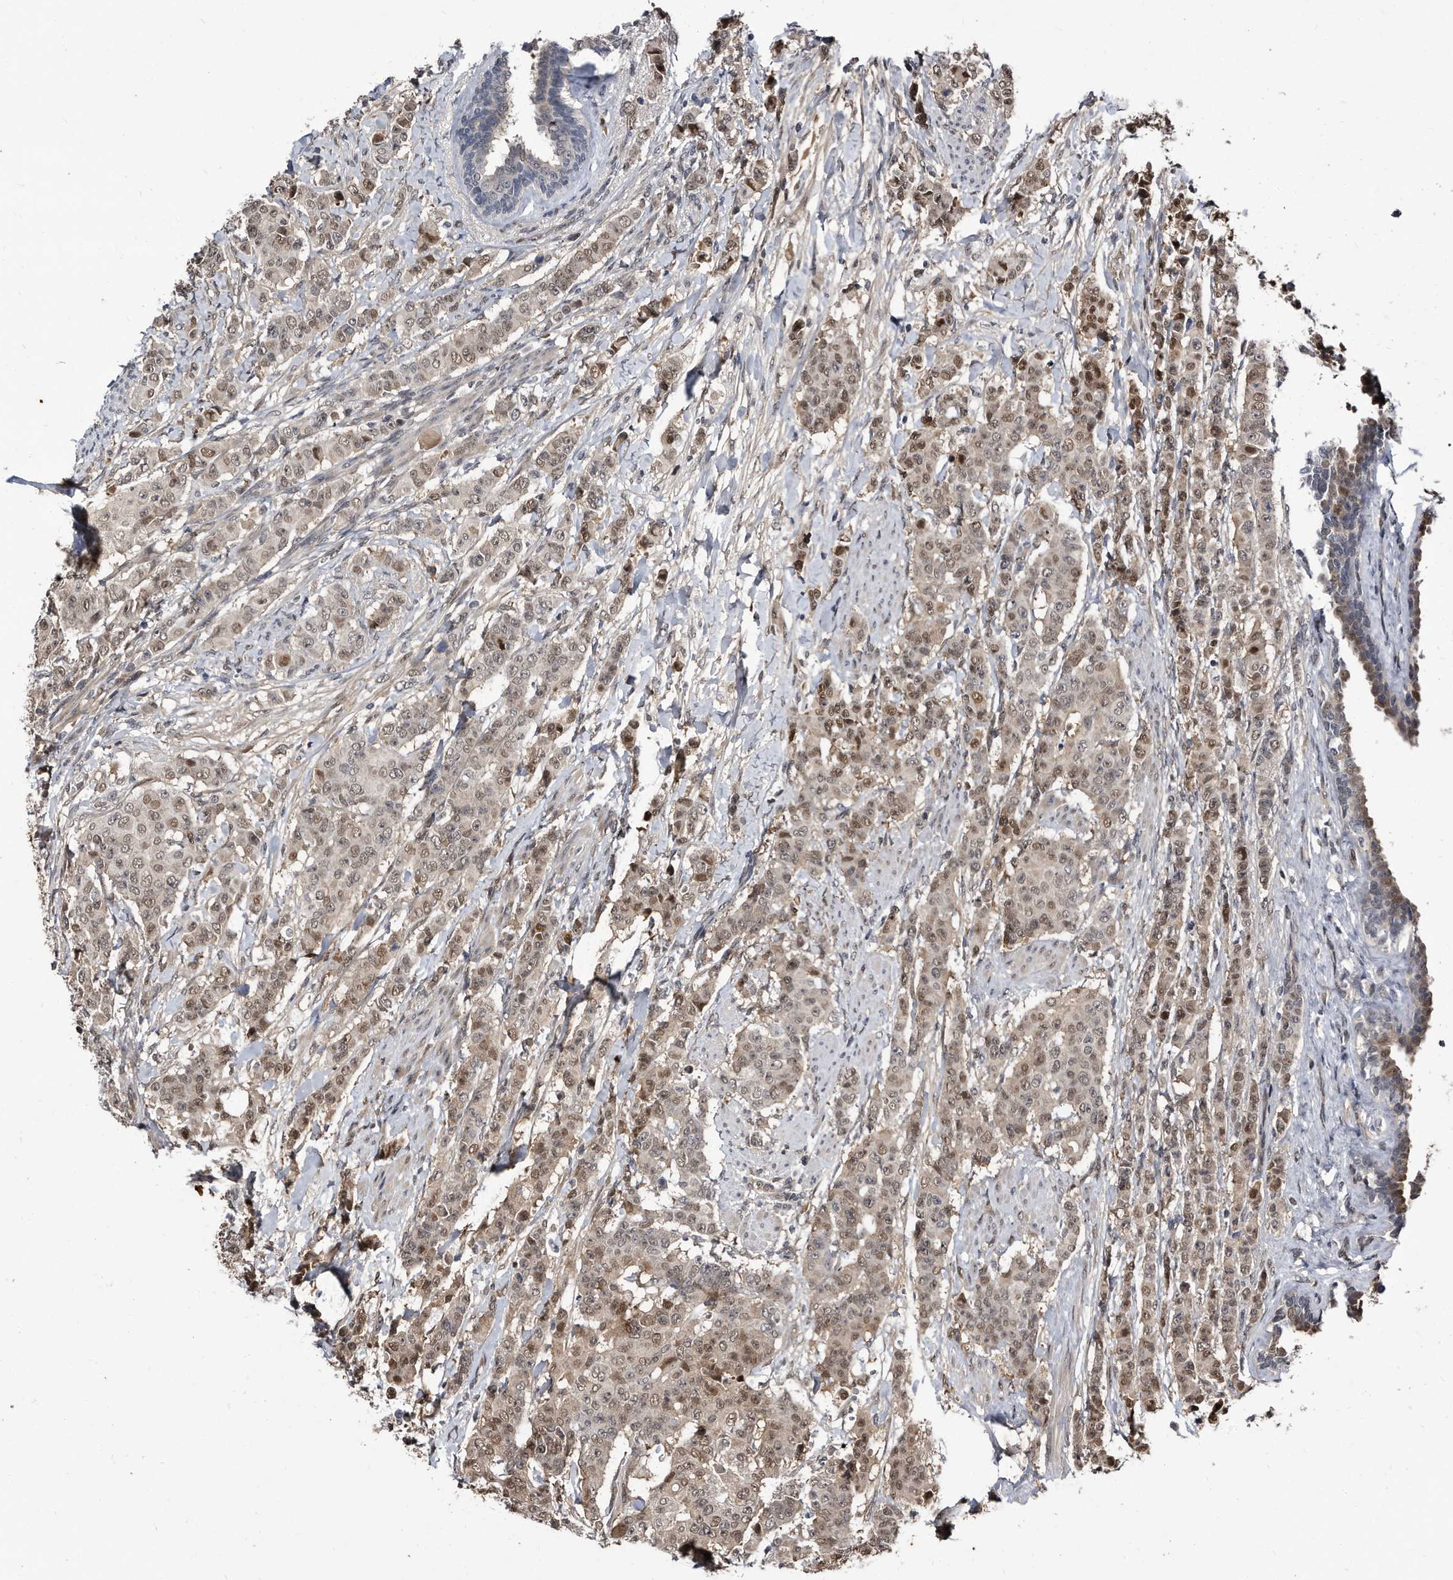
{"staining": {"intensity": "moderate", "quantity": ">75%", "location": "cytoplasmic/membranous,nuclear"}, "tissue": "breast cancer", "cell_type": "Tumor cells", "image_type": "cancer", "snomed": [{"axis": "morphology", "description": "Duct carcinoma"}, {"axis": "topography", "description": "Breast"}], "caption": "Breast cancer (infiltrating ductal carcinoma) stained for a protein (brown) shows moderate cytoplasmic/membranous and nuclear positive staining in approximately >75% of tumor cells.", "gene": "RAD23B", "patient": {"sex": "female", "age": 40}}